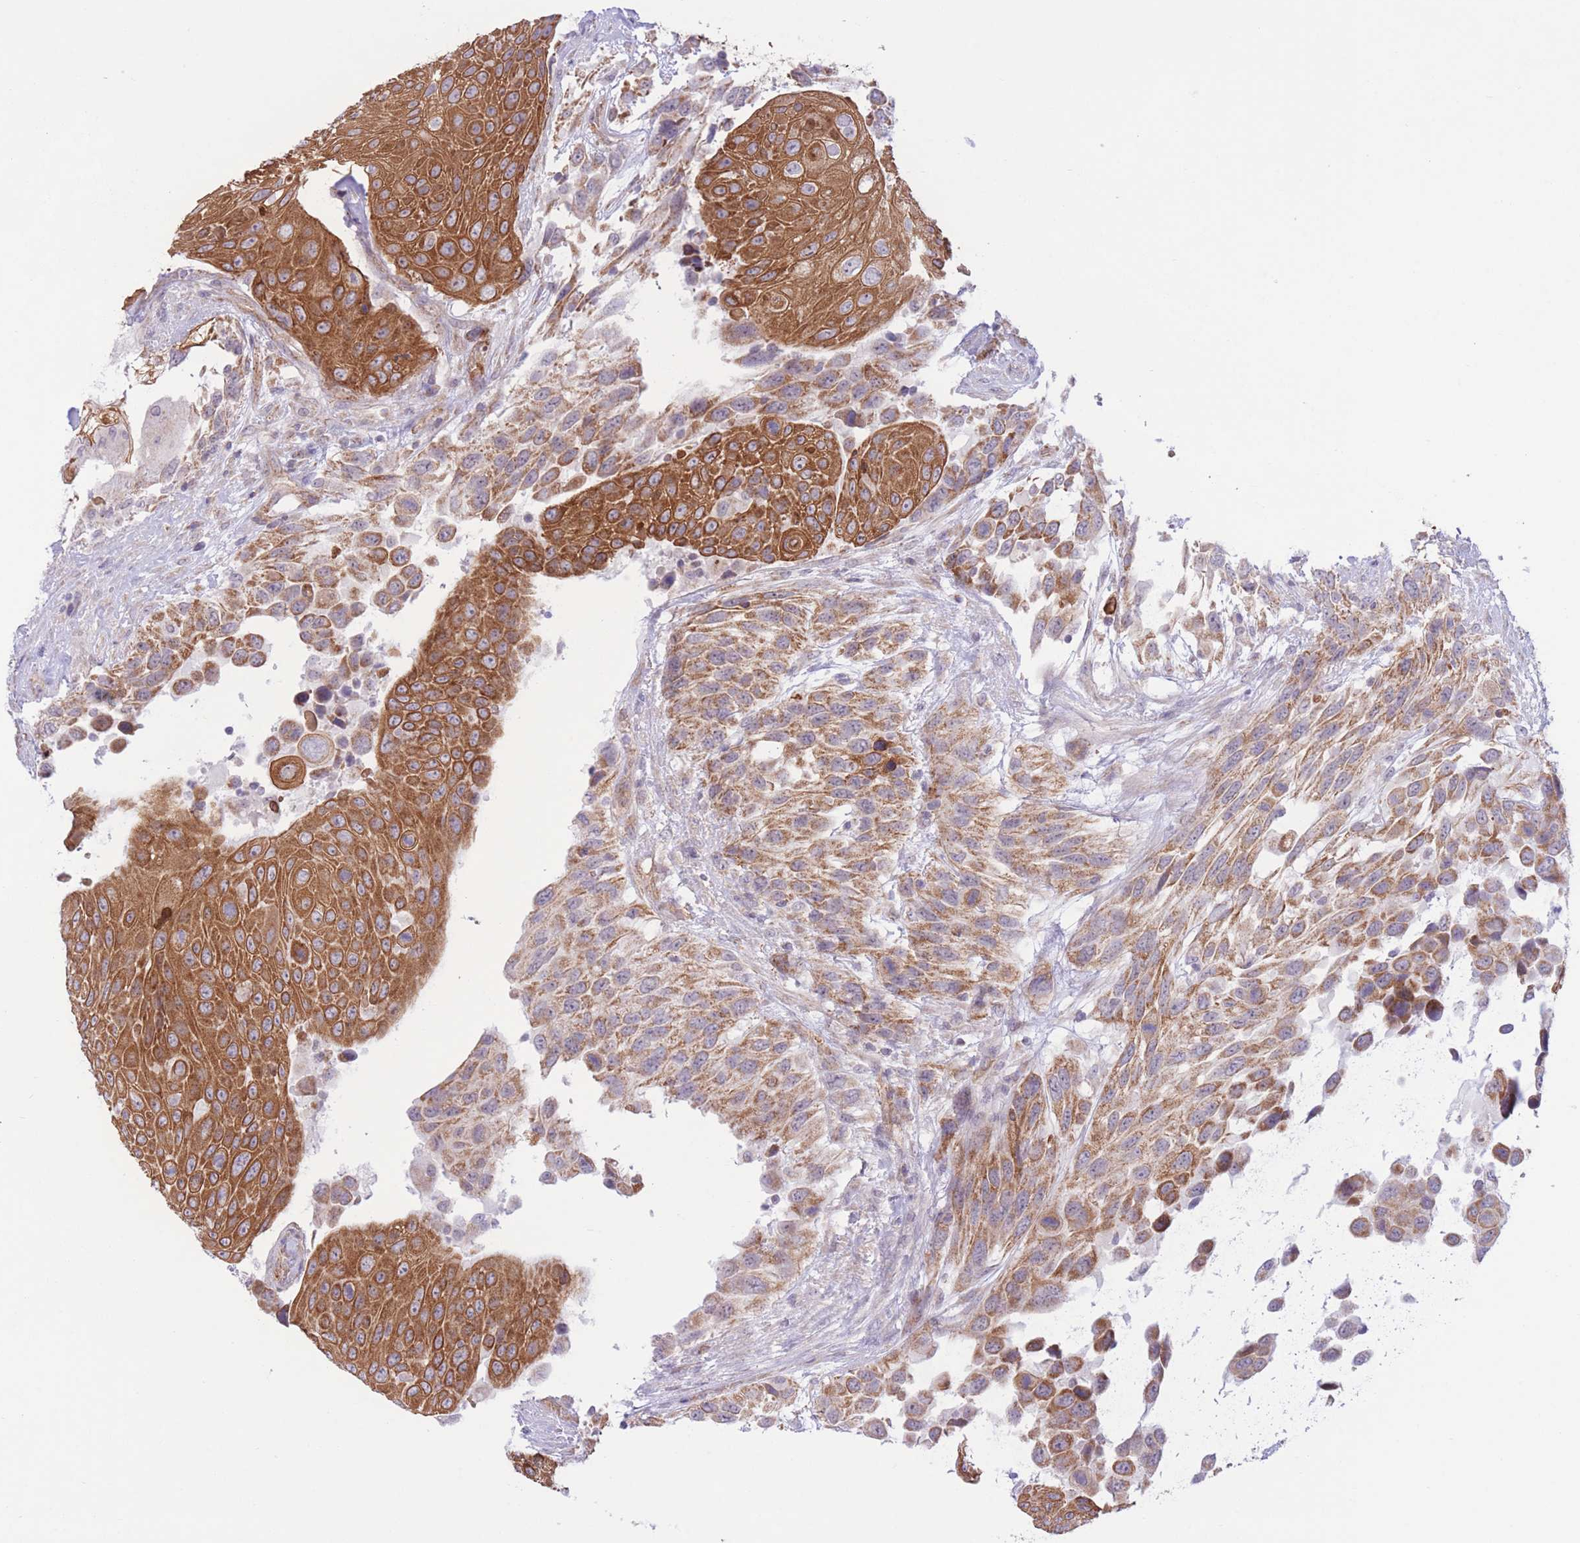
{"staining": {"intensity": "strong", "quantity": ">75%", "location": "cytoplasmic/membranous"}, "tissue": "urothelial cancer", "cell_type": "Tumor cells", "image_type": "cancer", "snomed": [{"axis": "morphology", "description": "Urothelial carcinoma, High grade"}, {"axis": "topography", "description": "Urinary bladder"}], "caption": "Strong cytoplasmic/membranous protein positivity is appreciated in approximately >75% of tumor cells in high-grade urothelial carcinoma.", "gene": "MRPS31", "patient": {"sex": "female", "age": 70}}